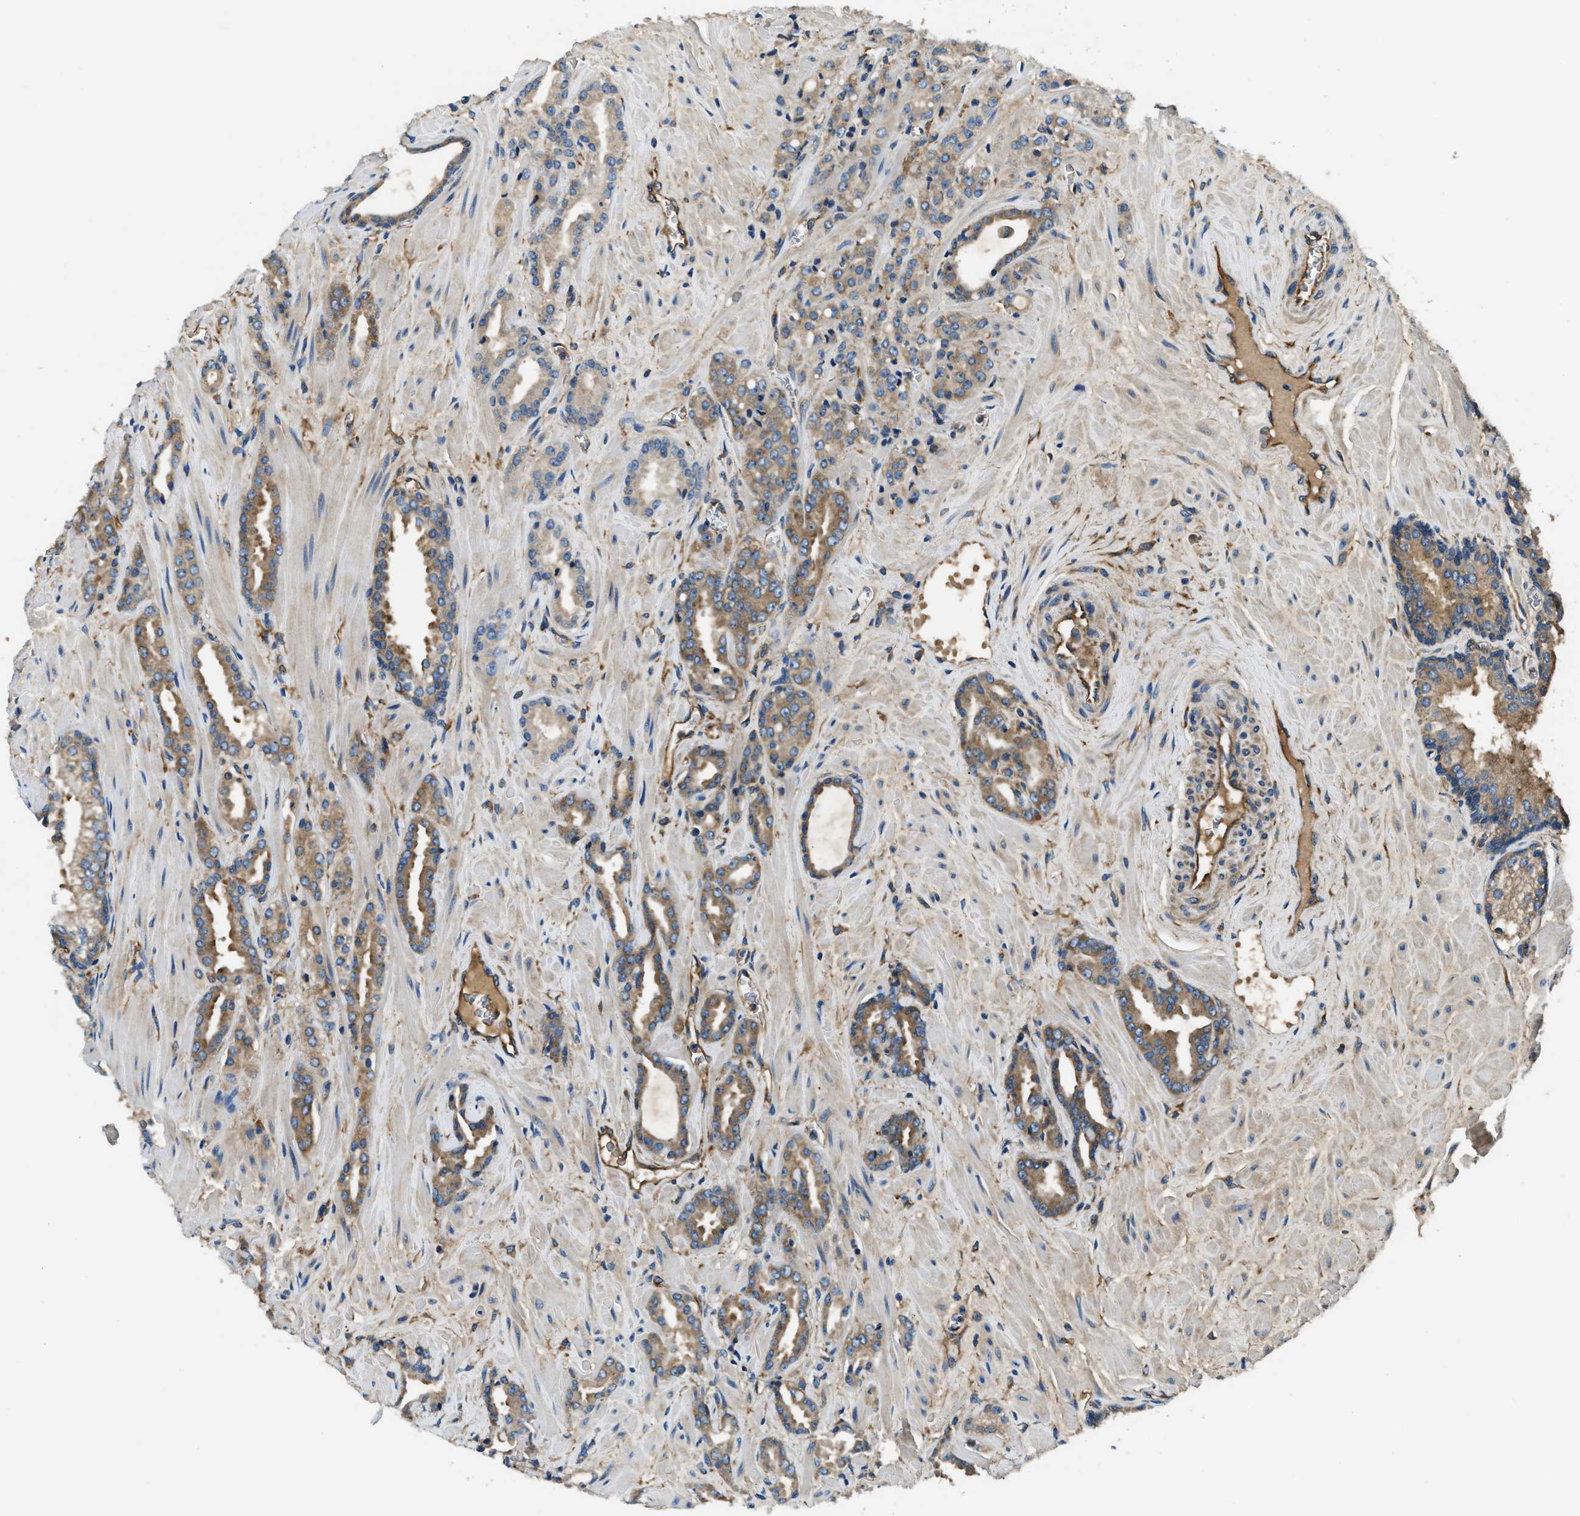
{"staining": {"intensity": "moderate", "quantity": ">75%", "location": "cytoplasmic/membranous"}, "tissue": "prostate cancer", "cell_type": "Tumor cells", "image_type": "cancer", "snomed": [{"axis": "morphology", "description": "Adenocarcinoma, High grade"}, {"axis": "topography", "description": "Prostate"}], "caption": "Immunohistochemistry (IHC) (DAB (3,3'-diaminobenzidine)) staining of human adenocarcinoma (high-grade) (prostate) exhibits moderate cytoplasmic/membranous protein staining in about >75% of tumor cells.", "gene": "EEA1", "patient": {"sex": "male", "age": 64}}